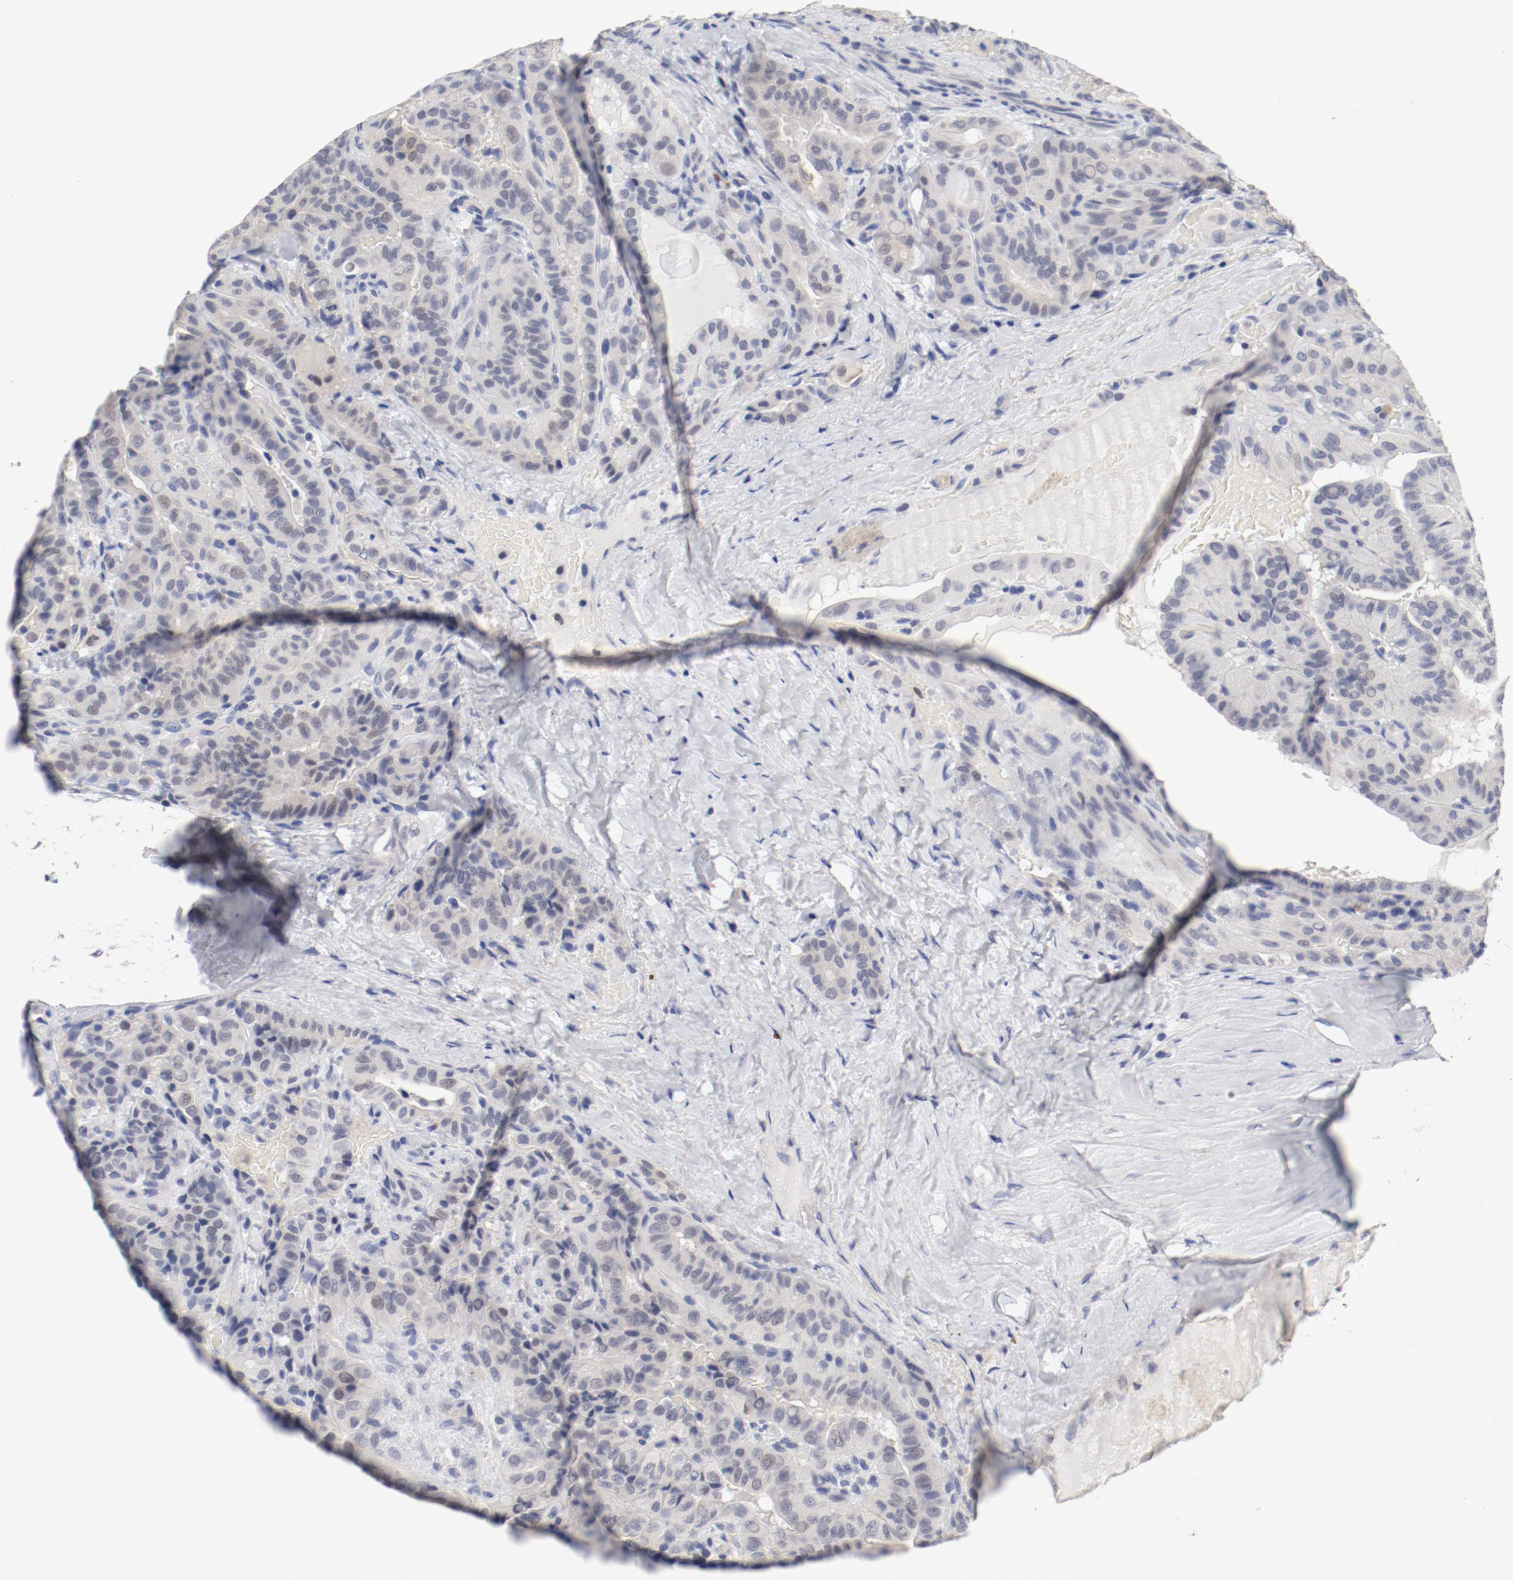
{"staining": {"intensity": "negative", "quantity": "none", "location": "none"}, "tissue": "thyroid cancer", "cell_type": "Tumor cells", "image_type": "cancer", "snomed": [{"axis": "morphology", "description": "Papillary adenocarcinoma, NOS"}, {"axis": "topography", "description": "Thyroid gland"}], "caption": "Protein analysis of papillary adenocarcinoma (thyroid) reveals no significant expression in tumor cells.", "gene": "ANKLE2", "patient": {"sex": "male", "age": 77}}